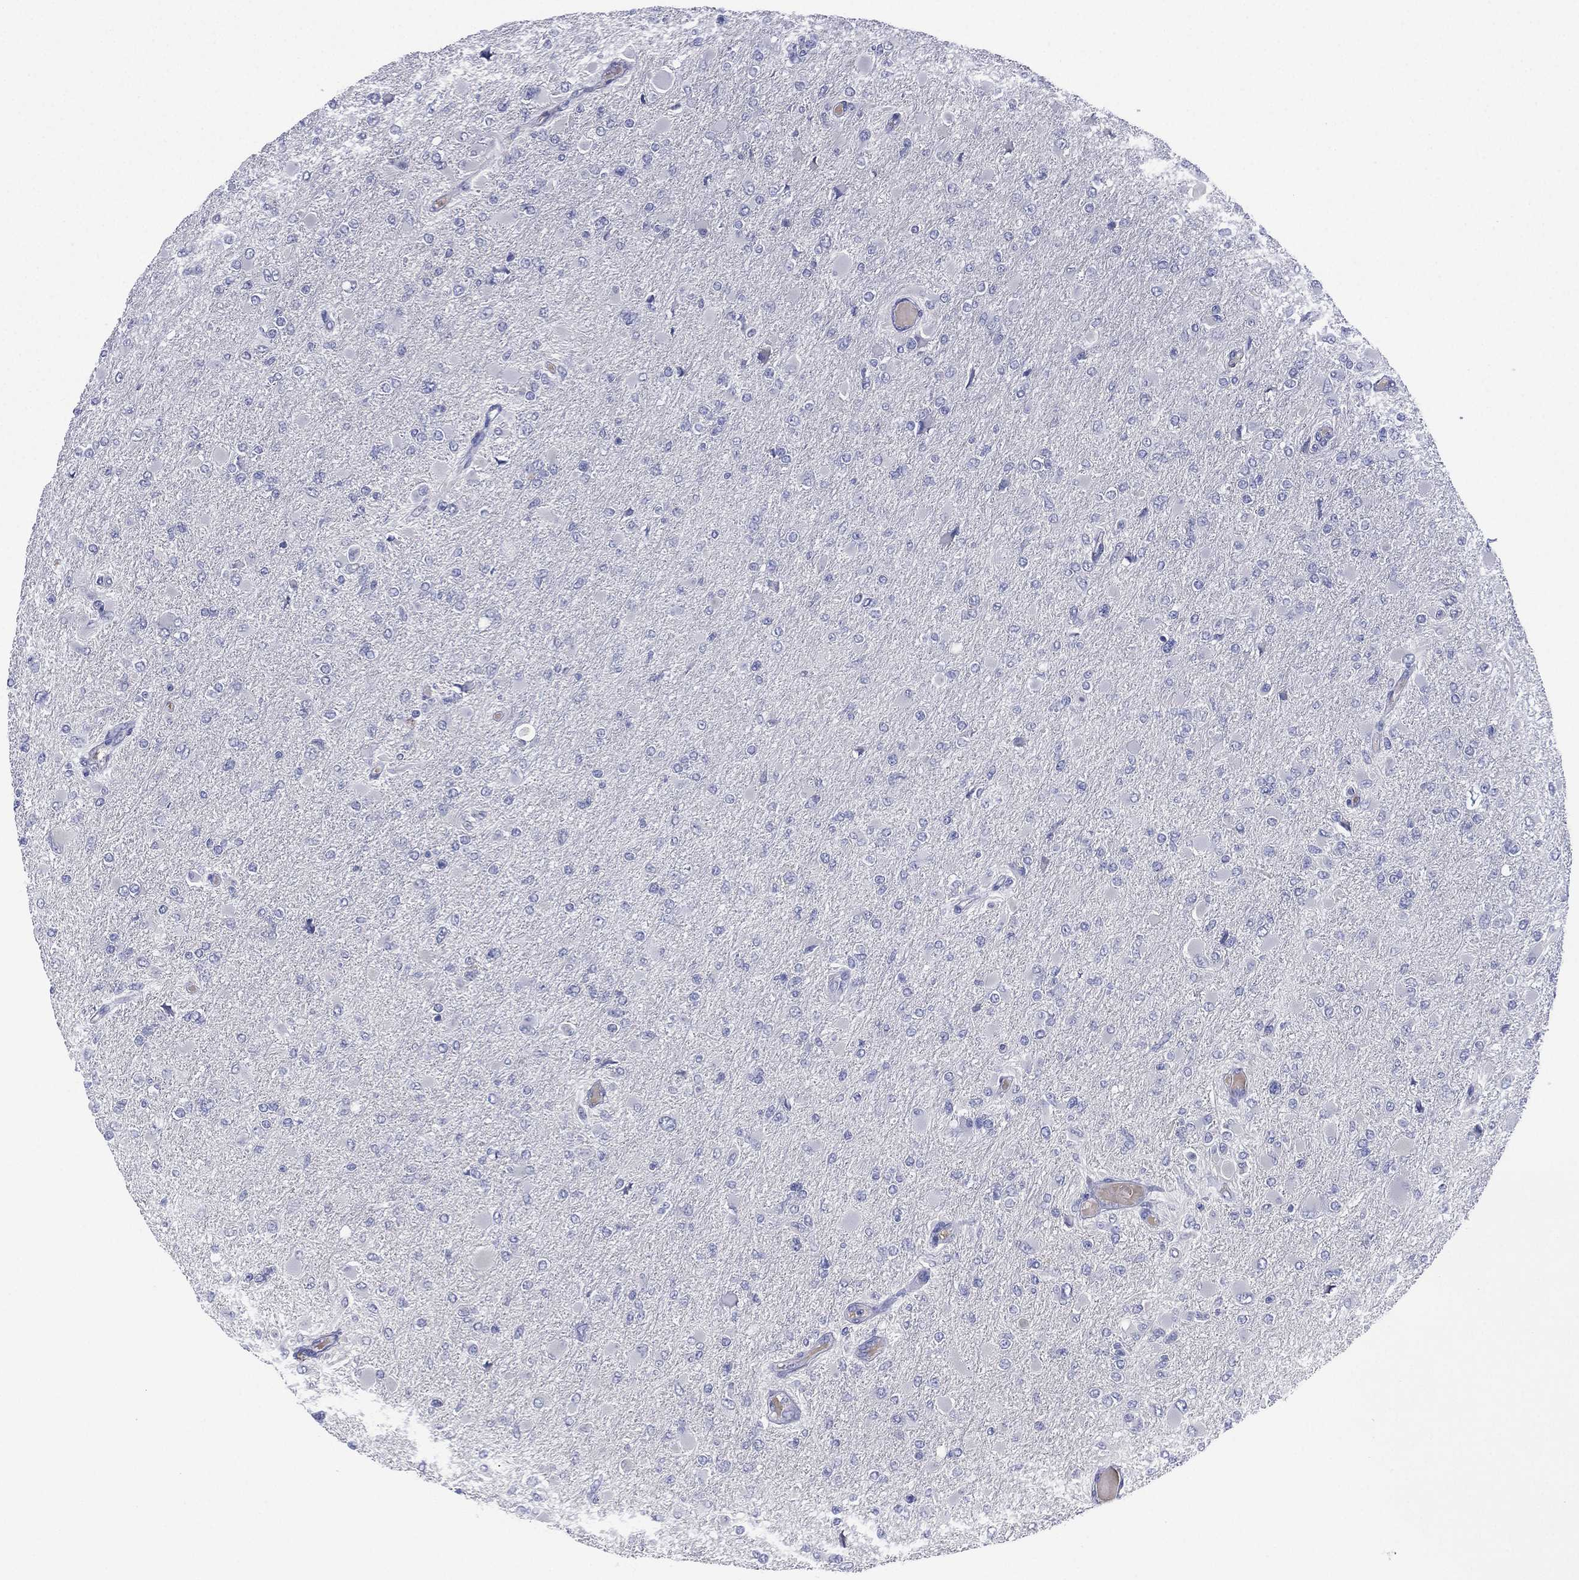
{"staining": {"intensity": "negative", "quantity": "none", "location": "none"}, "tissue": "glioma", "cell_type": "Tumor cells", "image_type": "cancer", "snomed": [{"axis": "morphology", "description": "Glioma, malignant, High grade"}, {"axis": "topography", "description": "Cerebral cortex"}], "caption": "Protein analysis of malignant glioma (high-grade) displays no significant positivity in tumor cells.", "gene": "CYP2D6", "patient": {"sex": "female", "age": 36}}